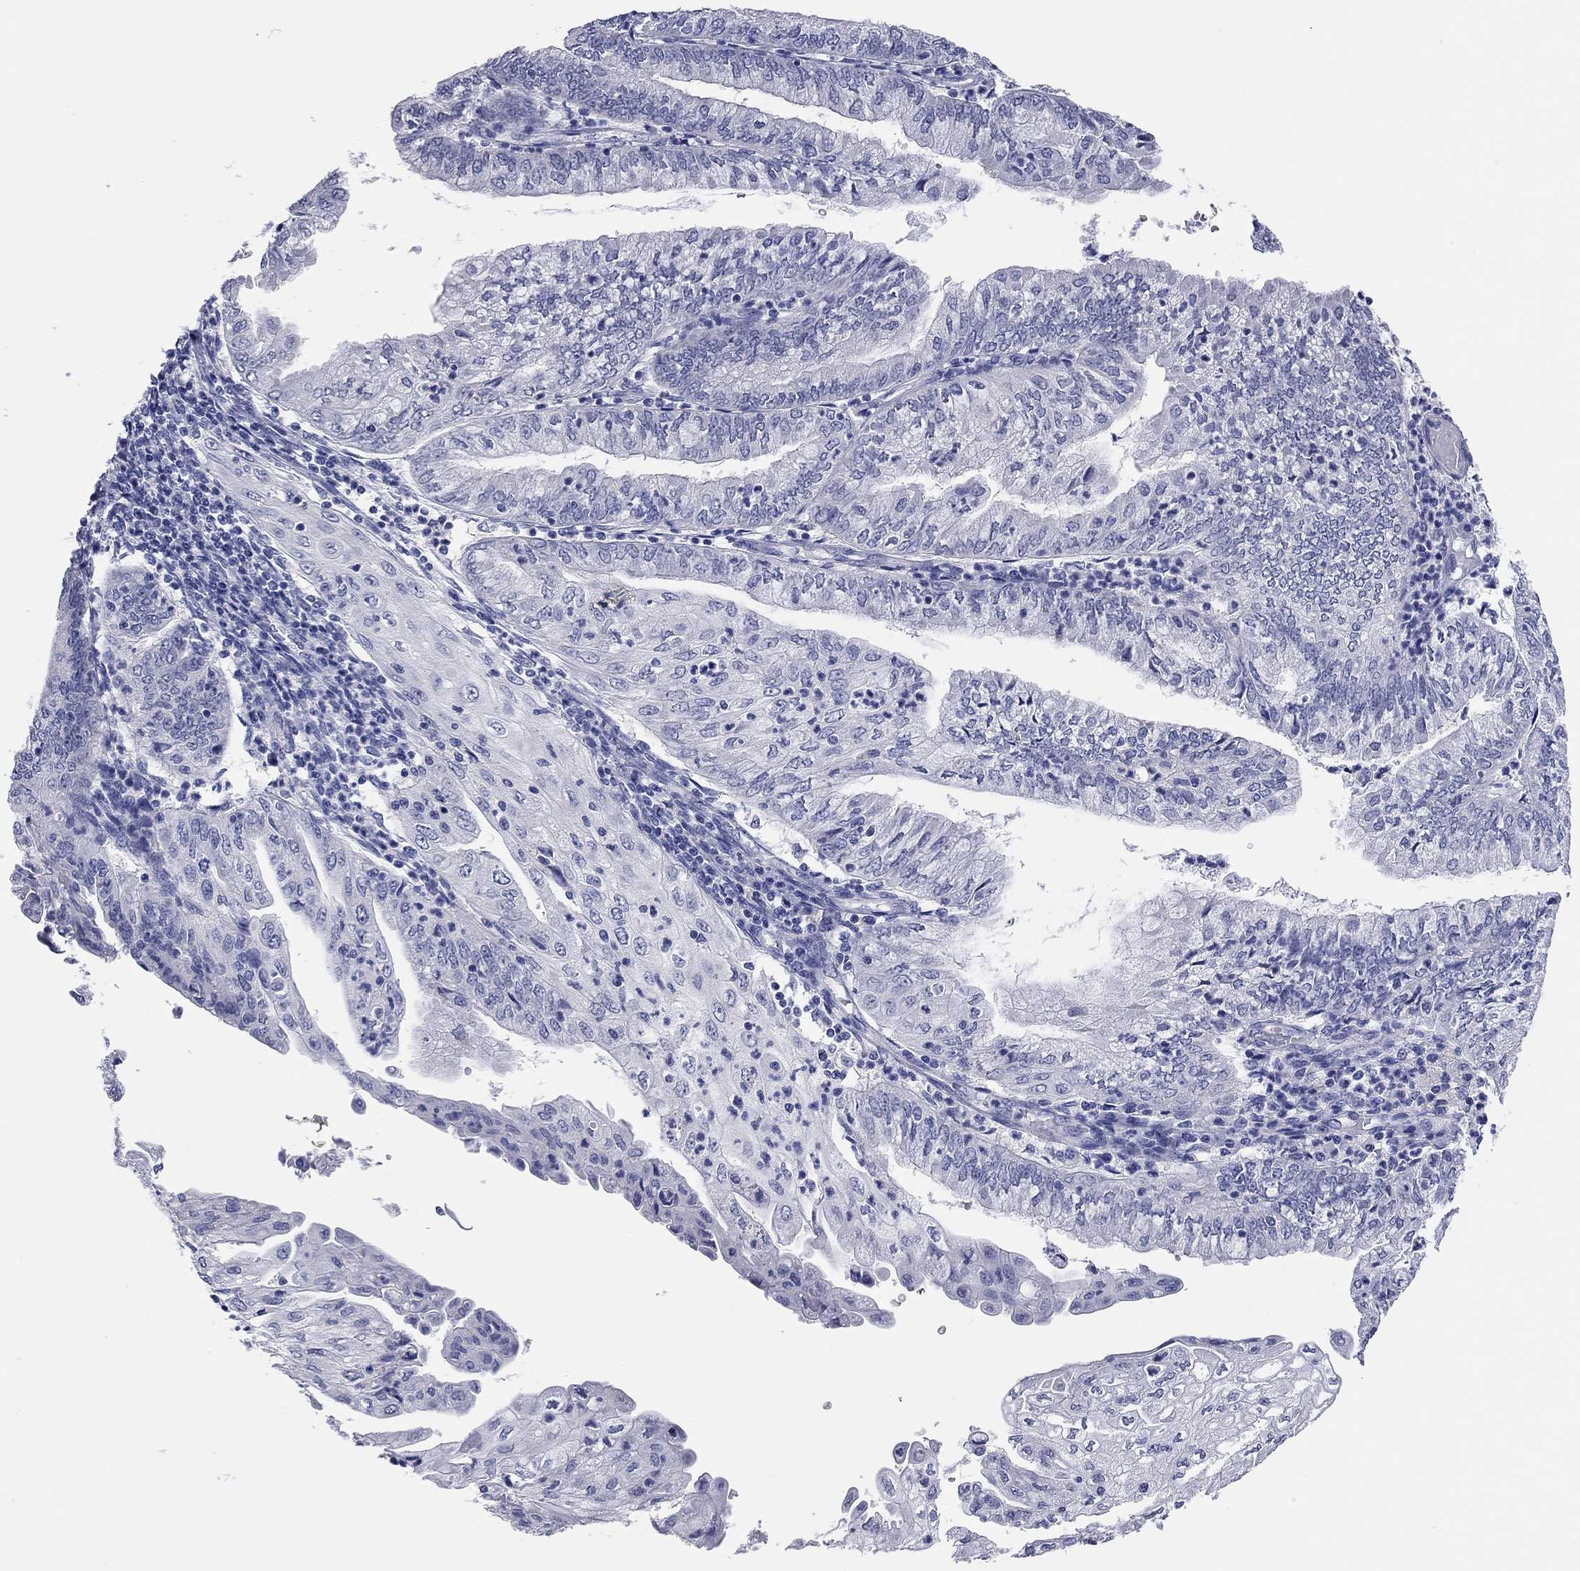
{"staining": {"intensity": "negative", "quantity": "none", "location": "none"}, "tissue": "endometrial cancer", "cell_type": "Tumor cells", "image_type": "cancer", "snomed": [{"axis": "morphology", "description": "Adenocarcinoma, NOS"}, {"axis": "topography", "description": "Endometrium"}], "caption": "The image shows no significant positivity in tumor cells of endometrial cancer (adenocarcinoma).", "gene": "TMEM221", "patient": {"sex": "female", "age": 55}}